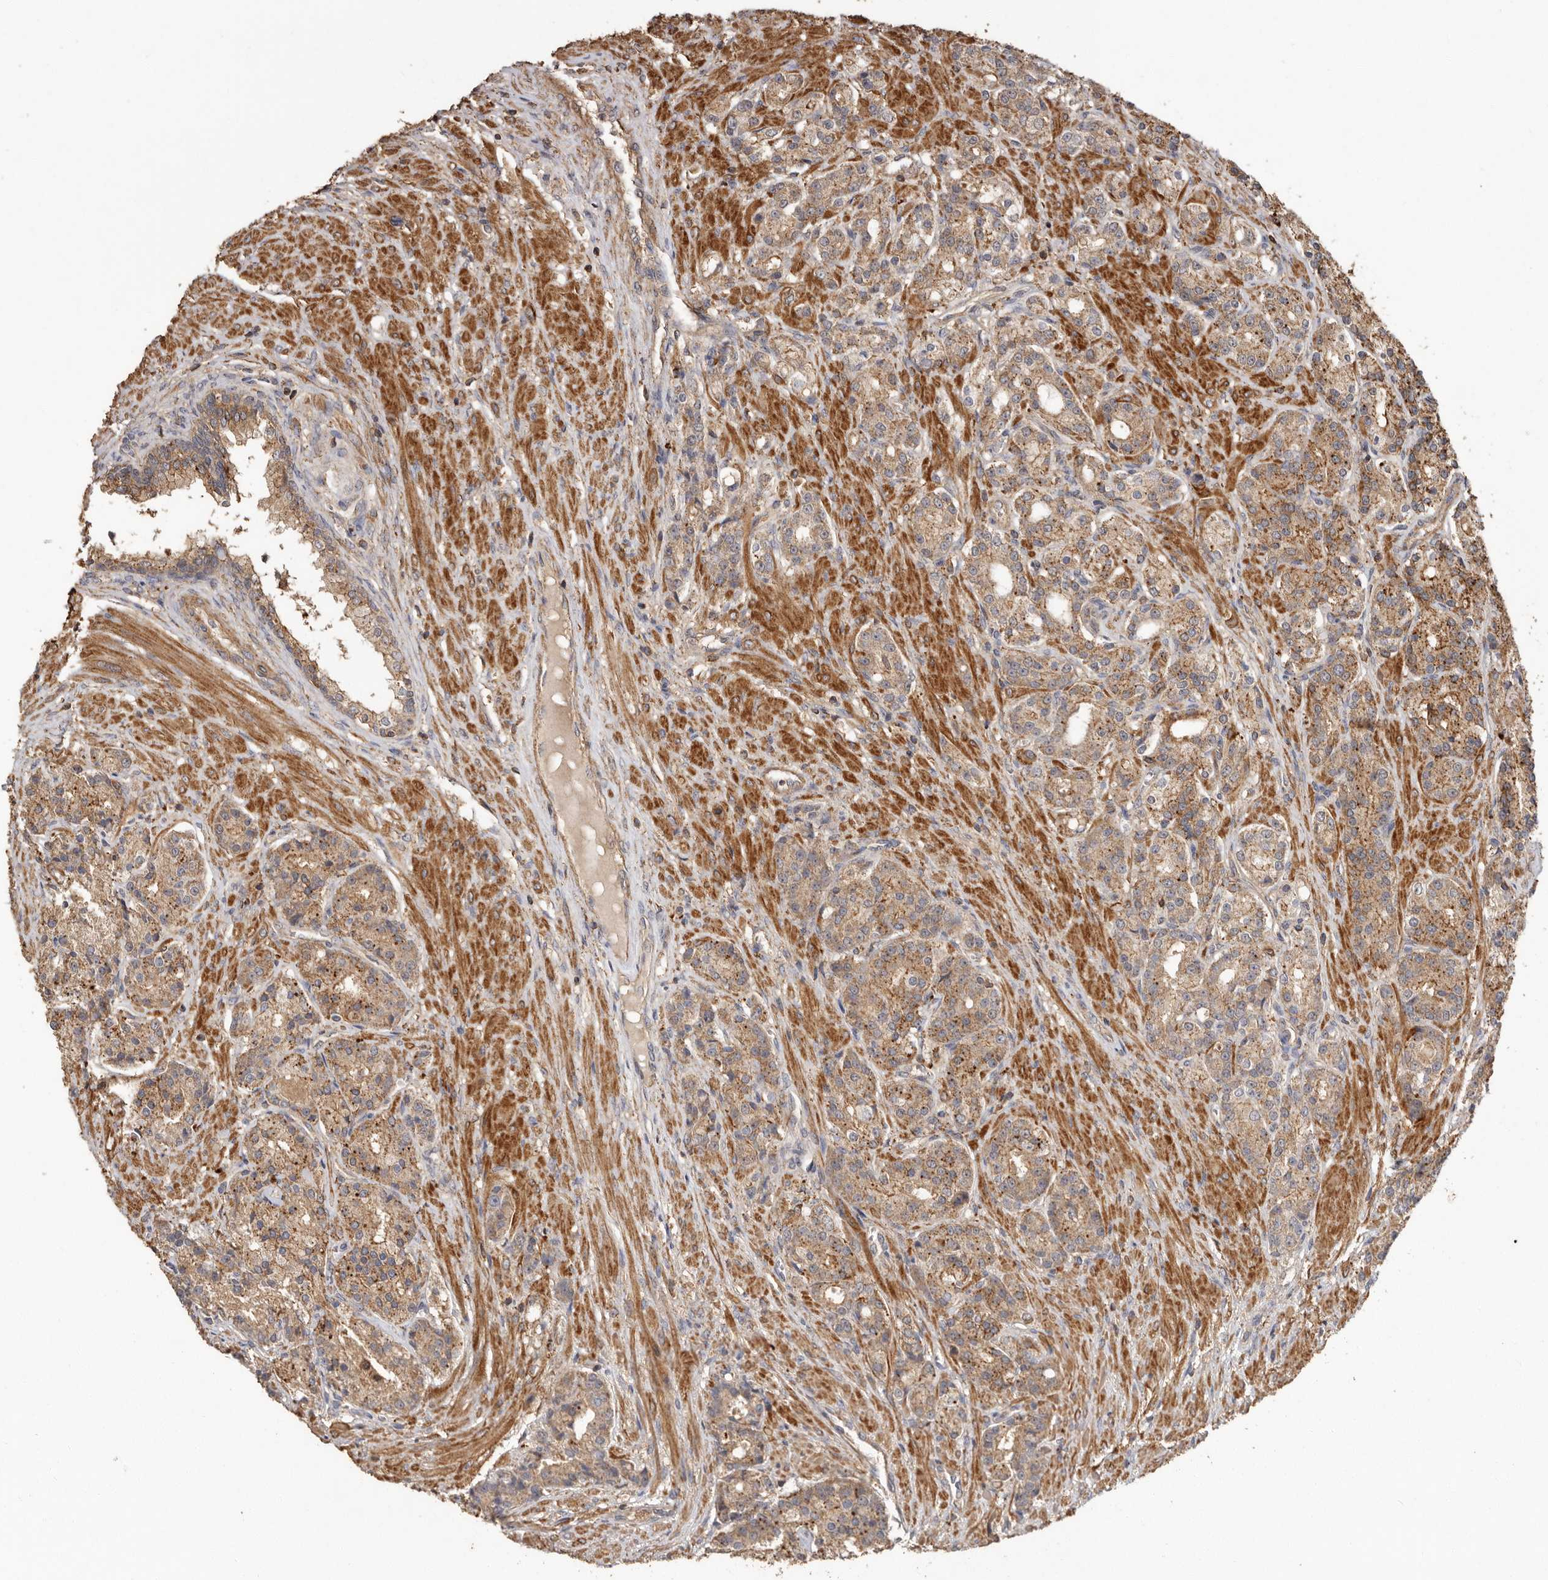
{"staining": {"intensity": "moderate", "quantity": ">75%", "location": "cytoplasmic/membranous"}, "tissue": "prostate cancer", "cell_type": "Tumor cells", "image_type": "cancer", "snomed": [{"axis": "morphology", "description": "Adenocarcinoma, High grade"}, {"axis": "topography", "description": "Prostate"}], "caption": "Tumor cells display medium levels of moderate cytoplasmic/membranous staining in about >75% of cells in prostate high-grade adenocarcinoma.", "gene": "RWDD1", "patient": {"sex": "male", "age": 60}}